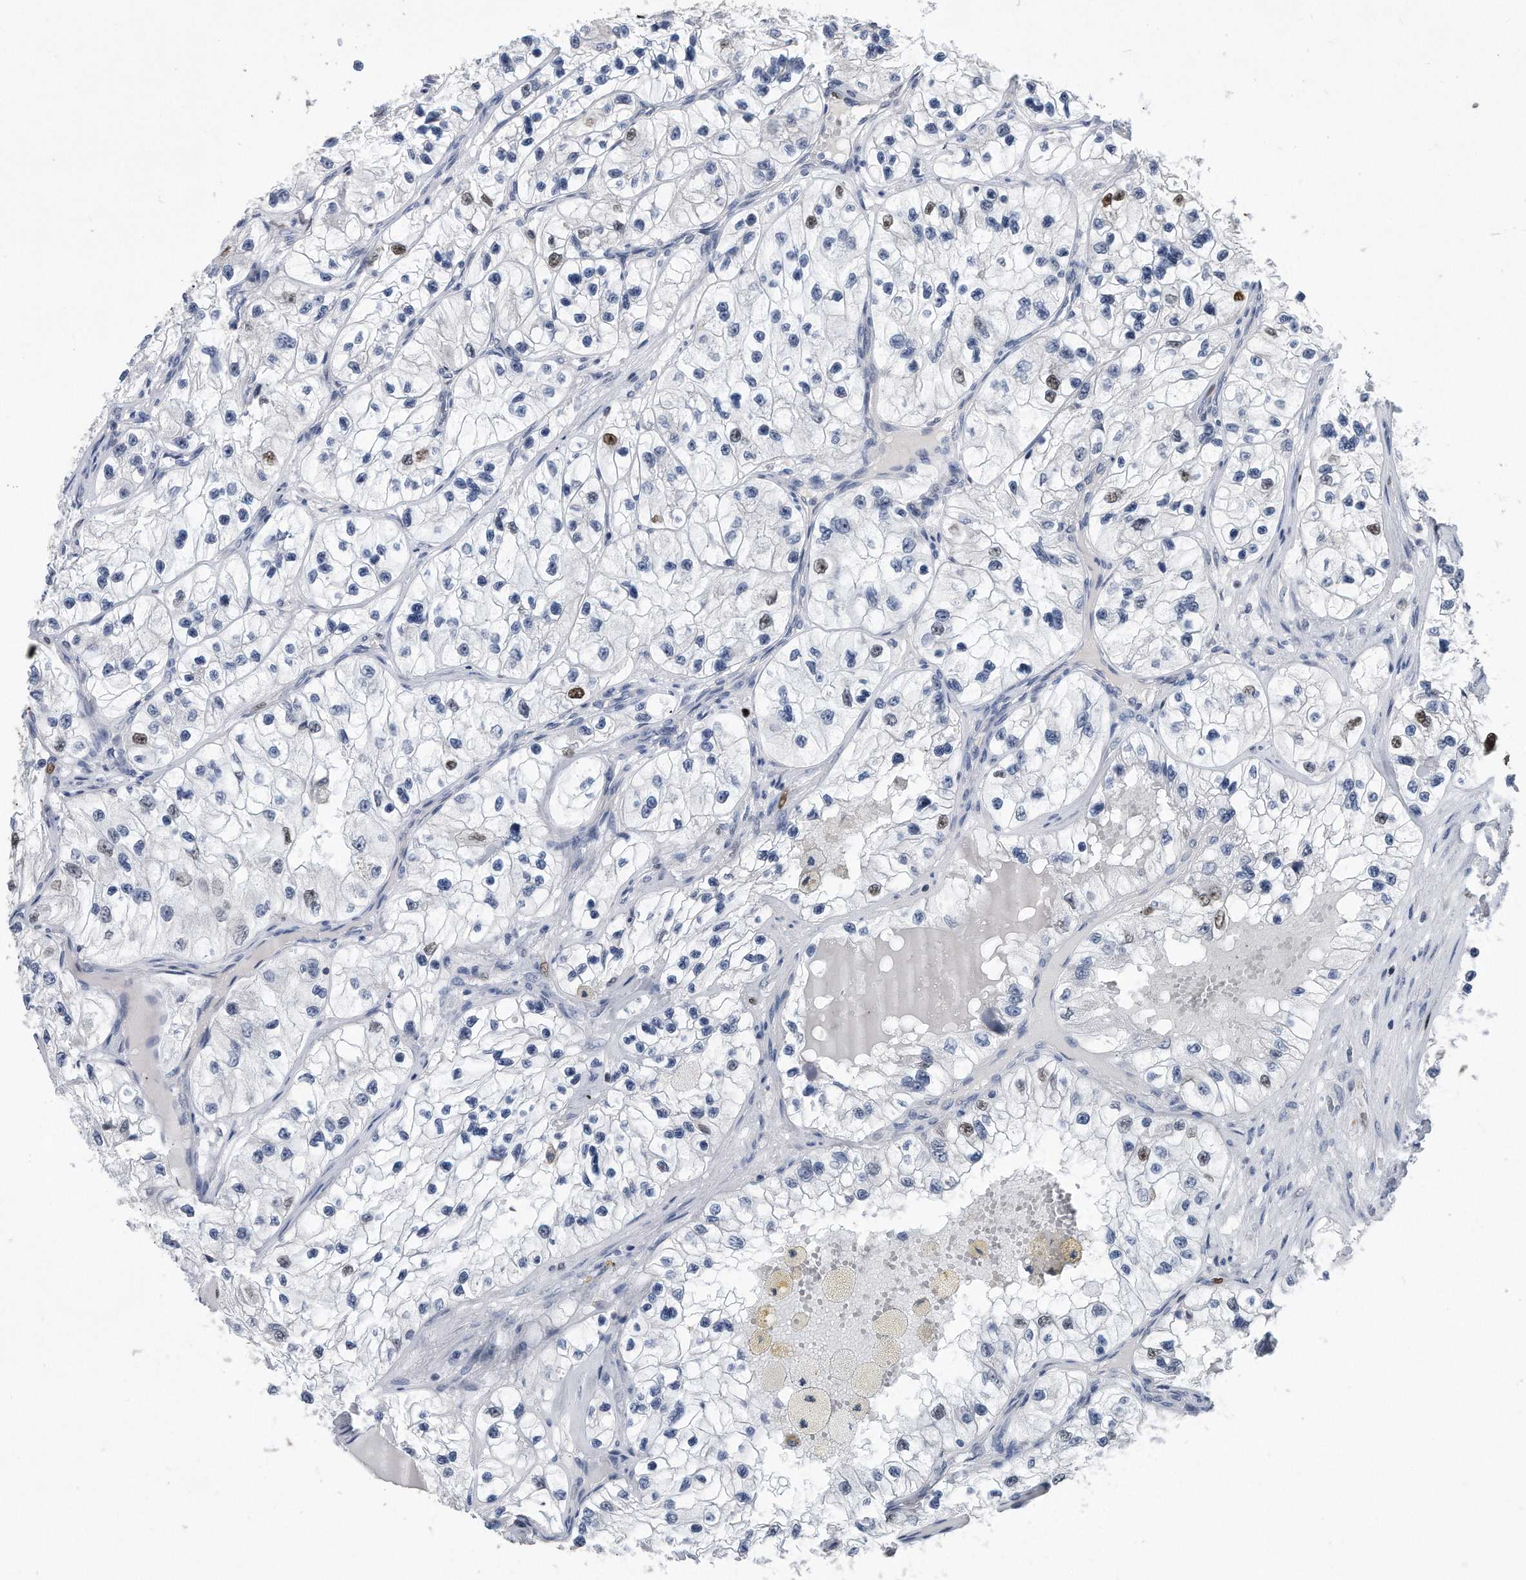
{"staining": {"intensity": "moderate", "quantity": "<25%", "location": "nuclear"}, "tissue": "renal cancer", "cell_type": "Tumor cells", "image_type": "cancer", "snomed": [{"axis": "morphology", "description": "Adenocarcinoma, NOS"}, {"axis": "topography", "description": "Kidney"}], "caption": "Approximately <25% of tumor cells in renal cancer (adenocarcinoma) demonstrate moderate nuclear protein positivity as visualized by brown immunohistochemical staining.", "gene": "PCNA", "patient": {"sex": "female", "age": 57}}